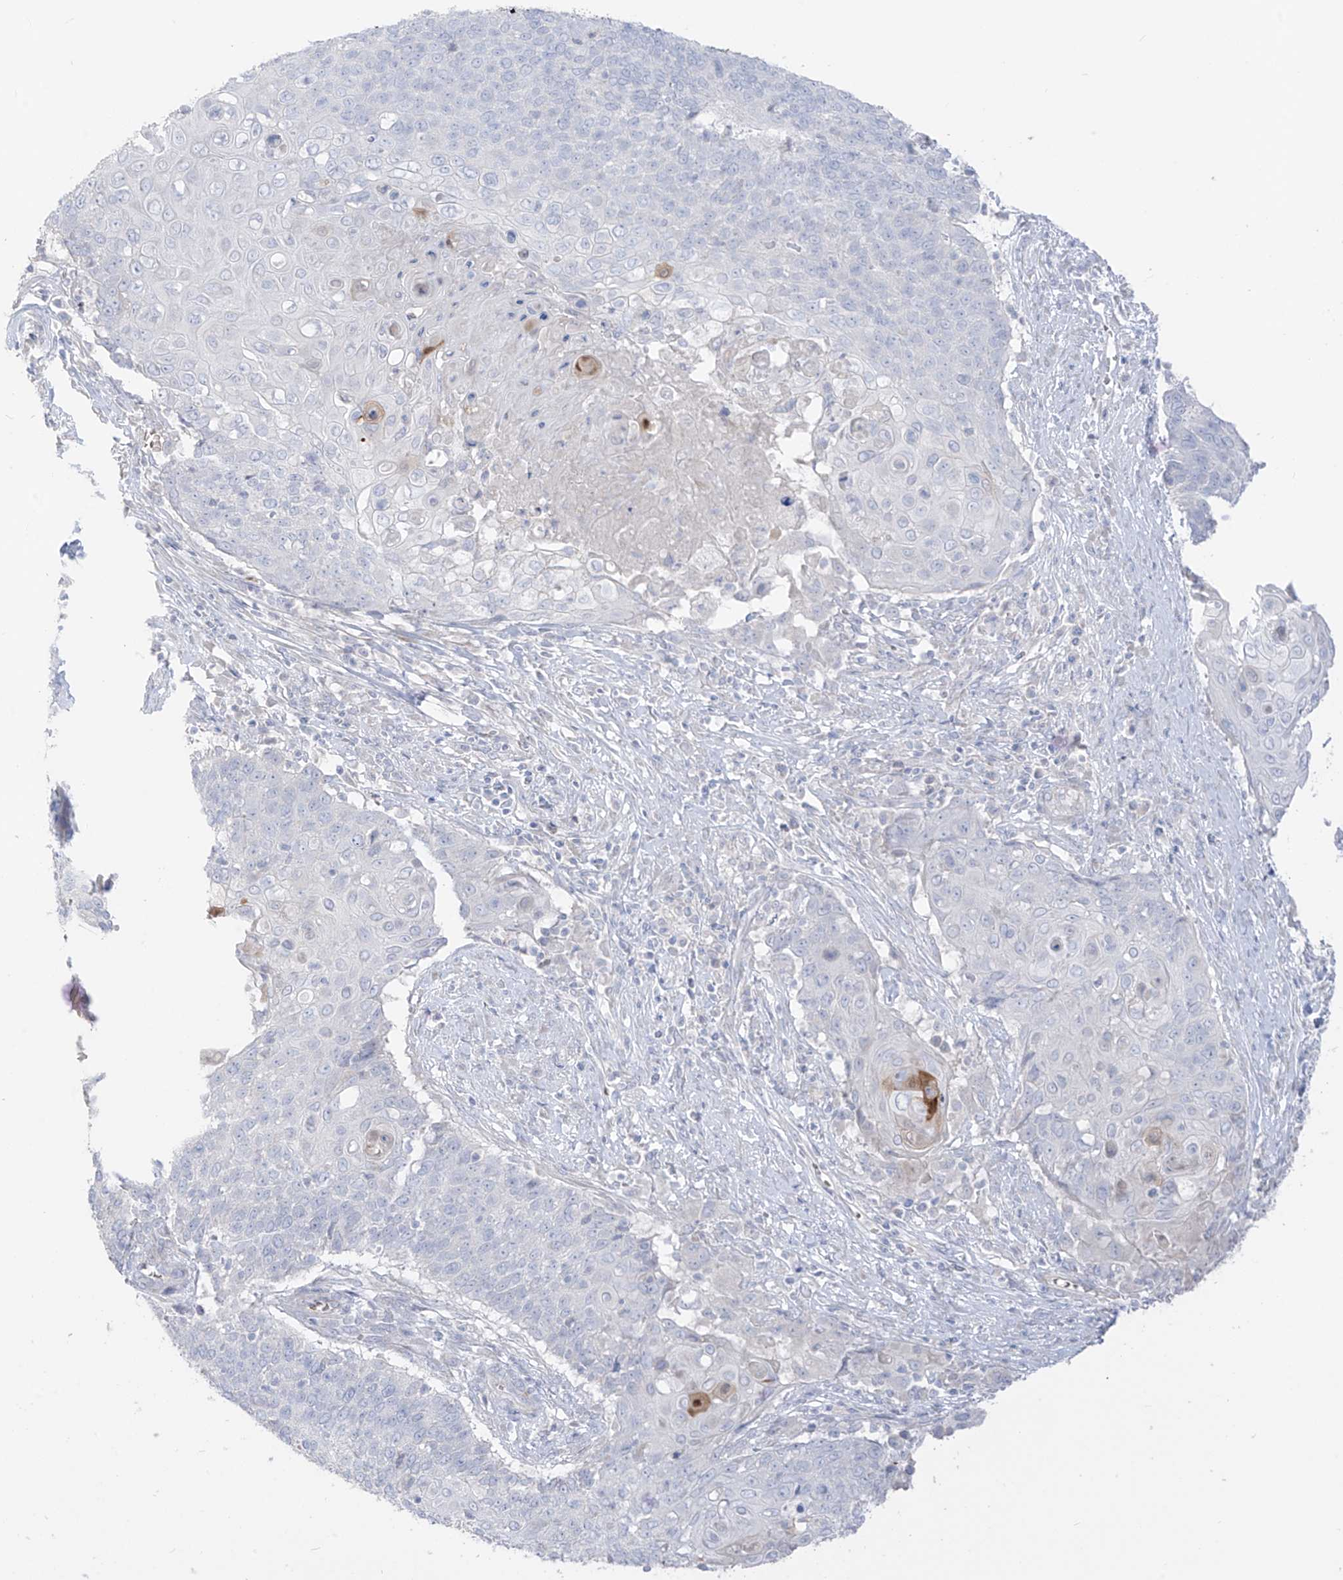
{"staining": {"intensity": "negative", "quantity": "none", "location": "none"}, "tissue": "cervical cancer", "cell_type": "Tumor cells", "image_type": "cancer", "snomed": [{"axis": "morphology", "description": "Squamous cell carcinoma, NOS"}, {"axis": "topography", "description": "Cervix"}], "caption": "A photomicrograph of cervical squamous cell carcinoma stained for a protein displays no brown staining in tumor cells.", "gene": "ASPRV1", "patient": {"sex": "female", "age": 39}}